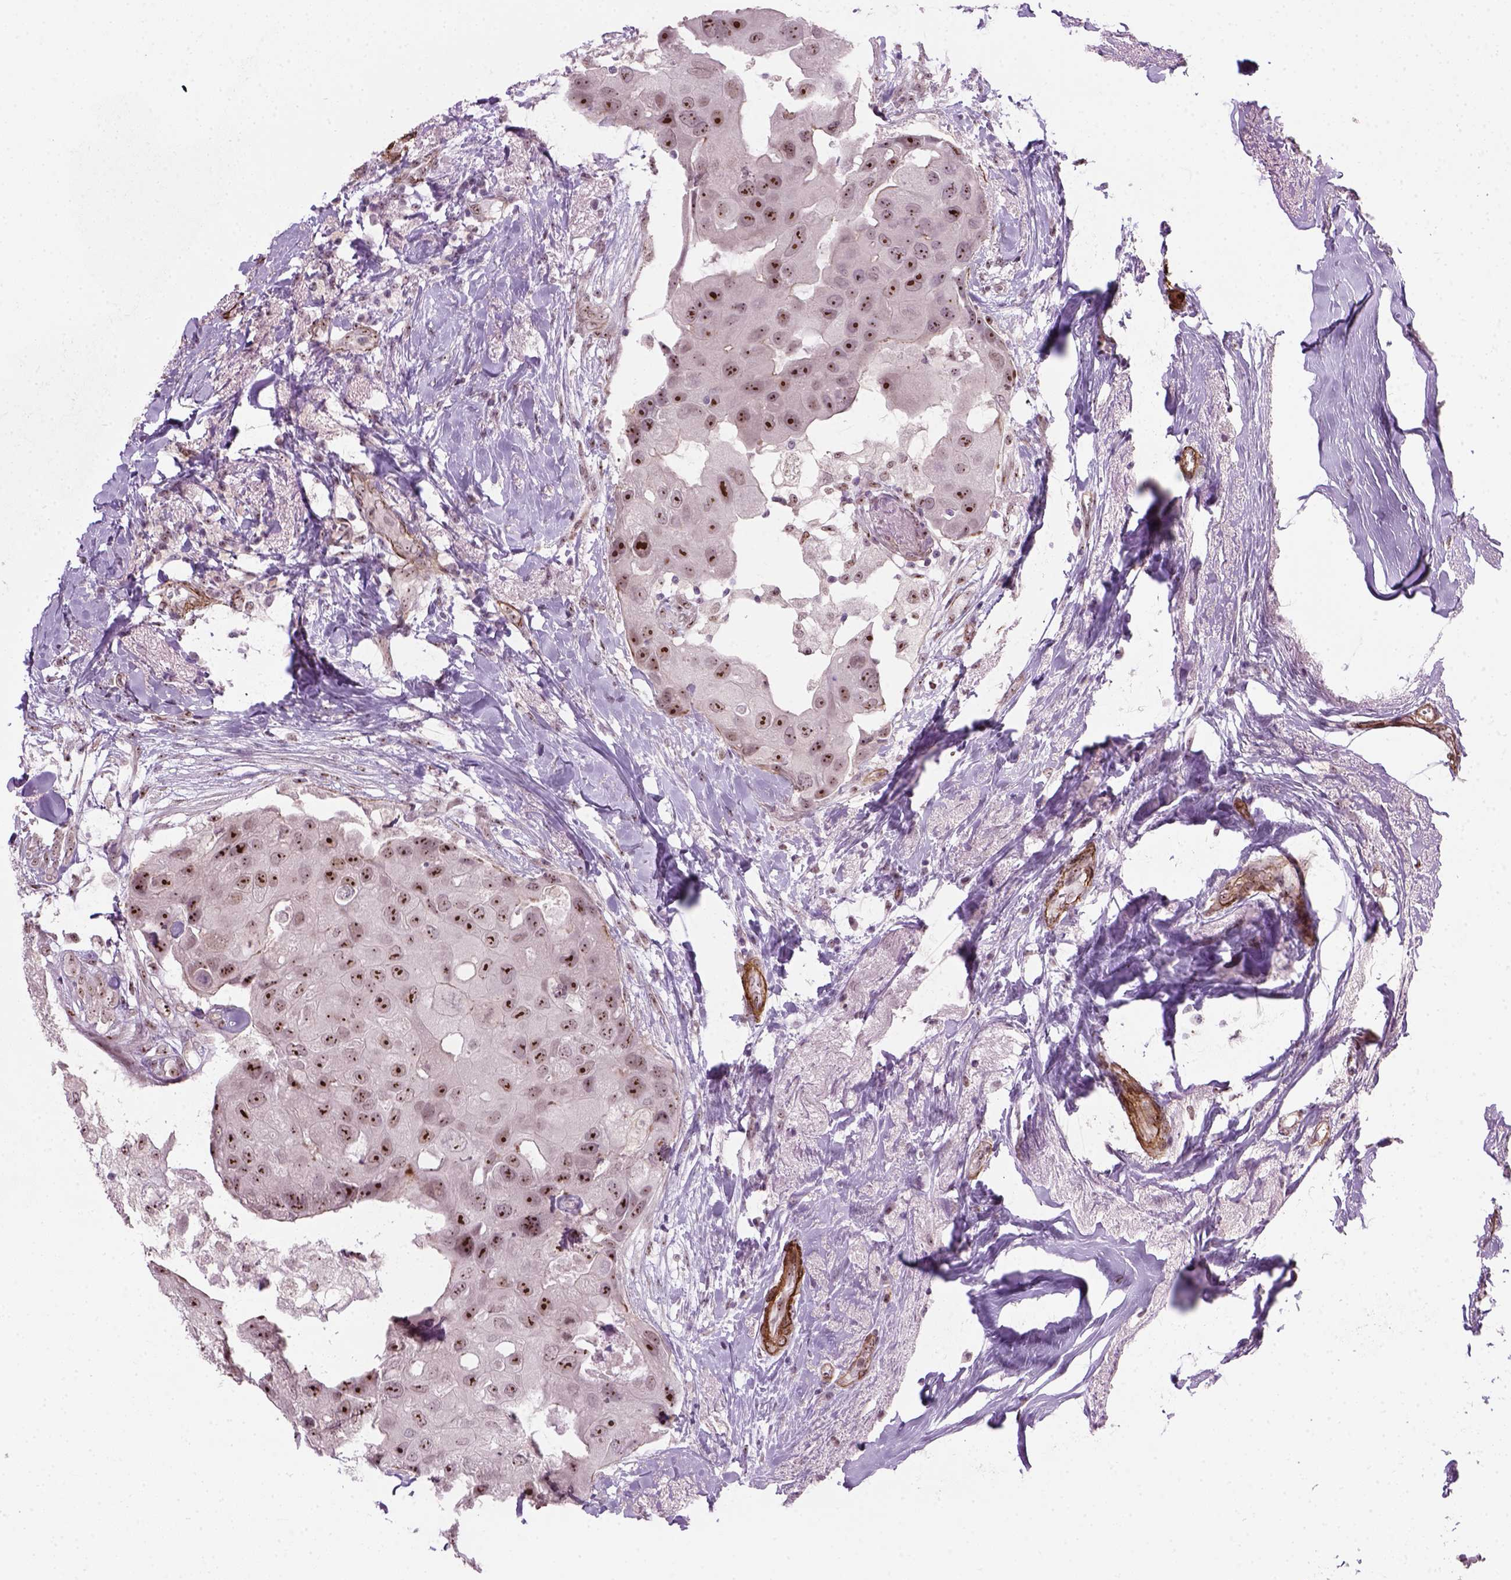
{"staining": {"intensity": "strong", "quantity": ">75%", "location": "nuclear"}, "tissue": "breast cancer", "cell_type": "Tumor cells", "image_type": "cancer", "snomed": [{"axis": "morphology", "description": "Duct carcinoma"}, {"axis": "topography", "description": "Breast"}], "caption": "An IHC histopathology image of neoplastic tissue is shown. Protein staining in brown labels strong nuclear positivity in breast cancer within tumor cells. (brown staining indicates protein expression, while blue staining denotes nuclei).", "gene": "RRS1", "patient": {"sex": "female", "age": 43}}